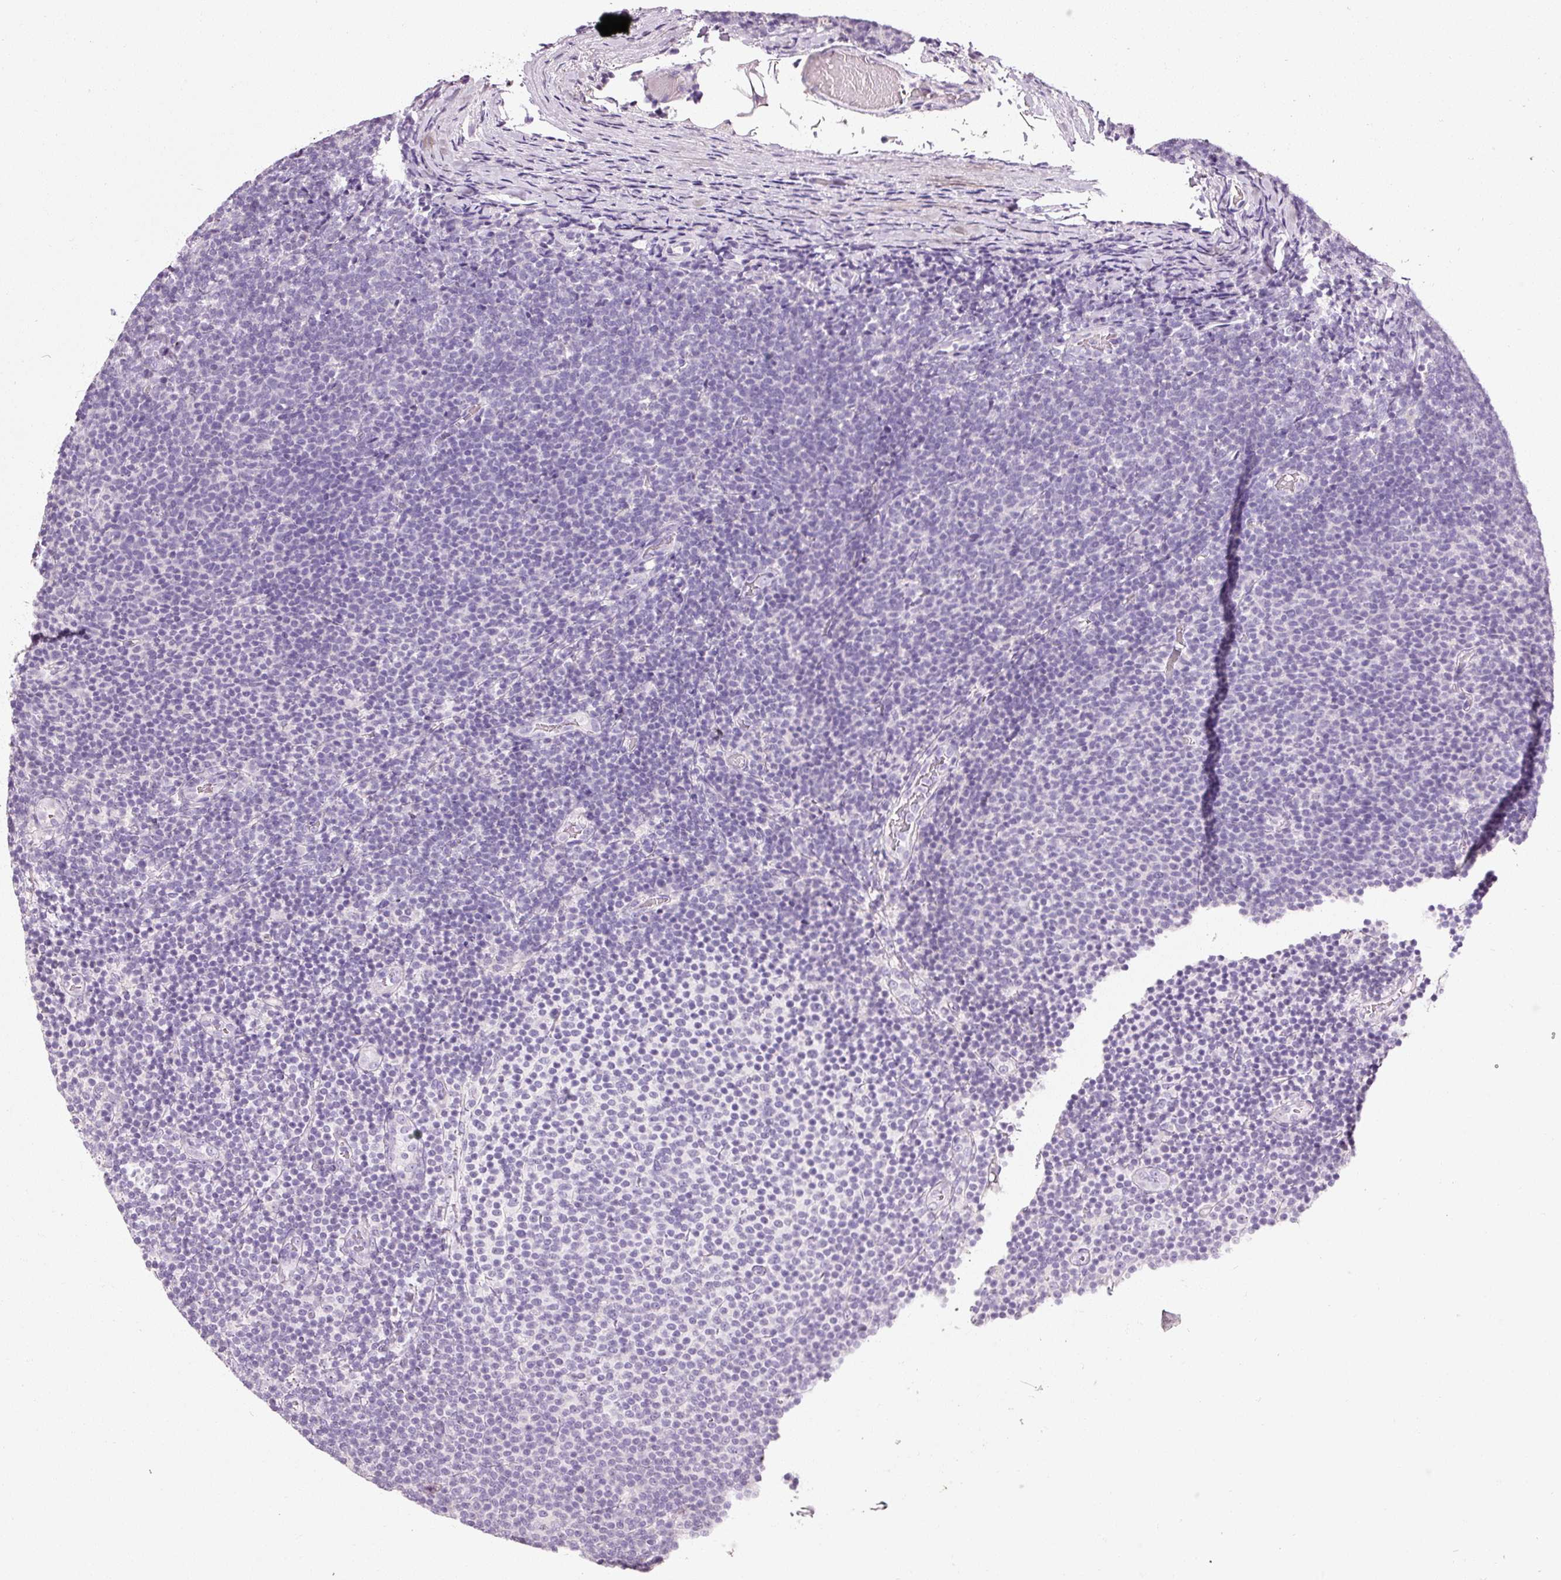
{"staining": {"intensity": "negative", "quantity": "none", "location": "none"}, "tissue": "lymphoma", "cell_type": "Tumor cells", "image_type": "cancer", "snomed": [{"axis": "morphology", "description": "Malignant lymphoma, non-Hodgkin's type, Low grade"}, {"axis": "topography", "description": "Lymph node"}], "caption": "Photomicrograph shows no protein expression in tumor cells of lymphoma tissue.", "gene": "MUC5AC", "patient": {"sex": "male", "age": 66}}